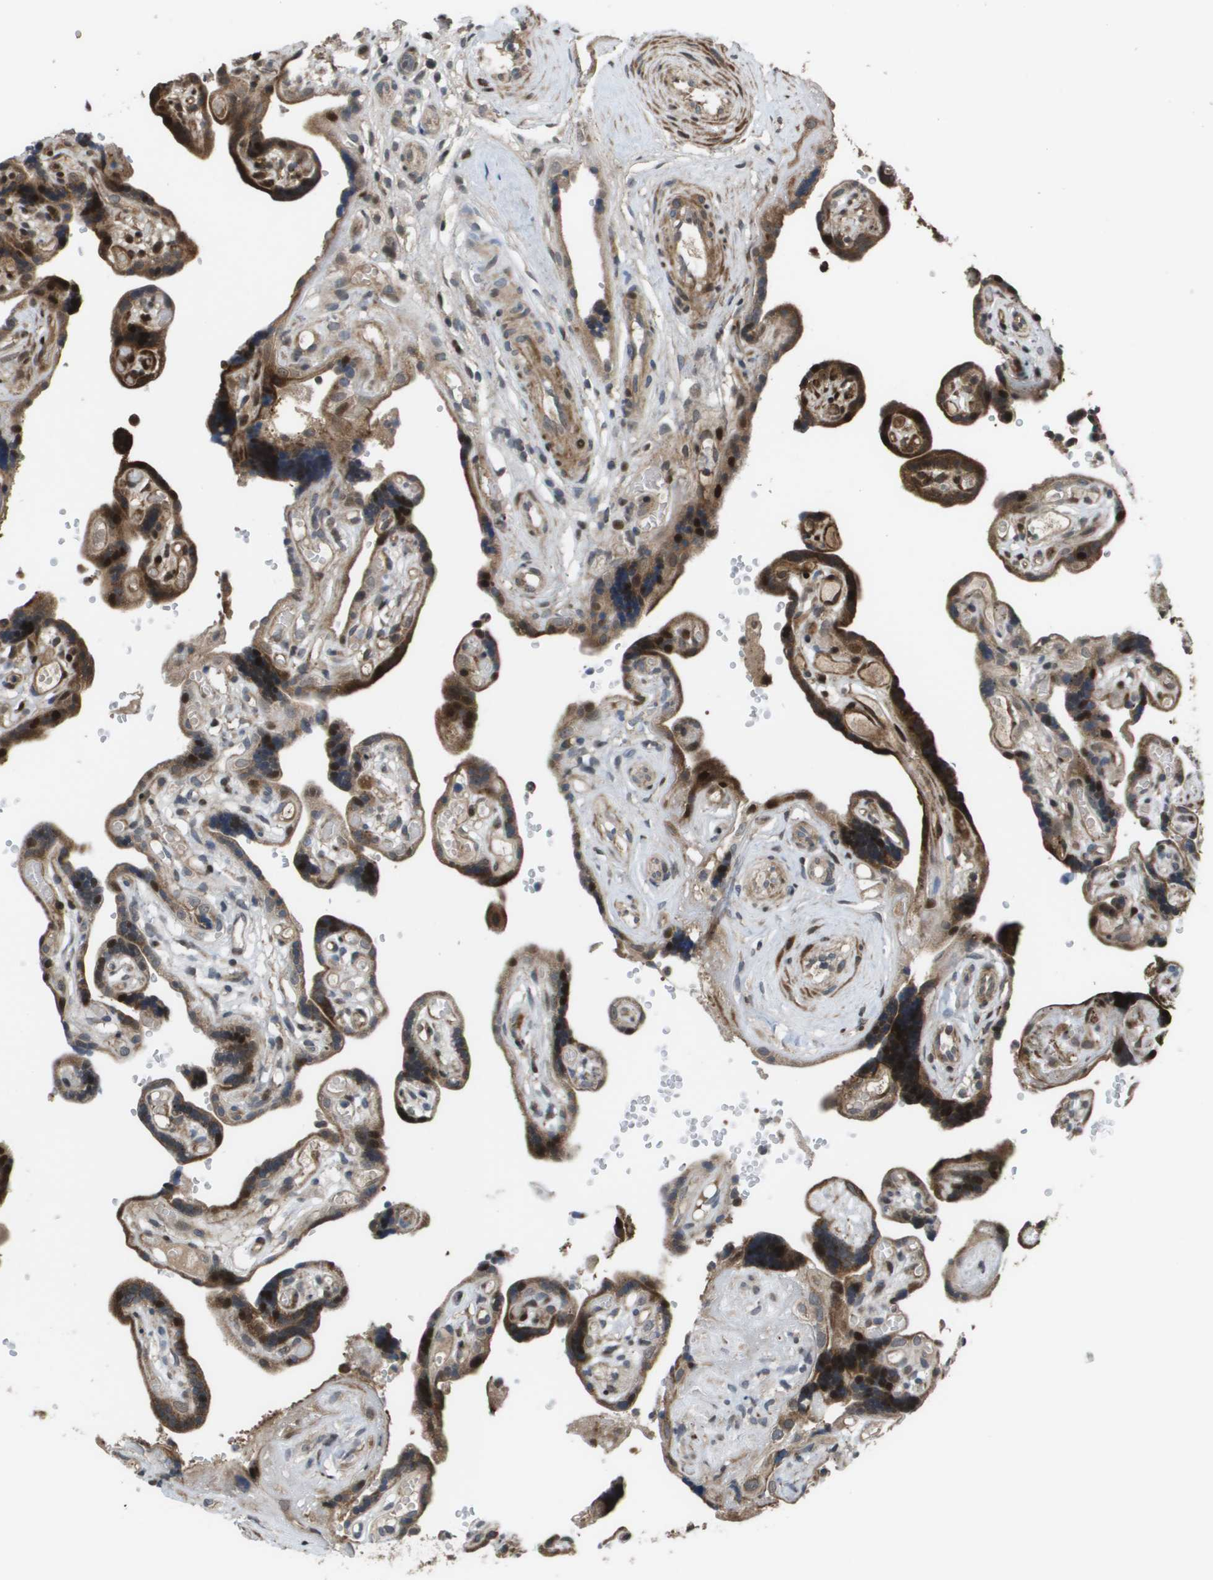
{"staining": {"intensity": "strong", "quantity": ">75%", "location": "cytoplasmic/membranous,nuclear"}, "tissue": "placenta", "cell_type": "Trophoblastic cells", "image_type": "normal", "snomed": [{"axis": "morphology", "description": "Normal tissue, NOS"}, {"axis": "topography", "description": "Placenta"}], "caption": "Brown immunohistochemical staining in benign human placenta reveals strong cytoplasmic/membranous,nuclear staining in approximately >75% of trophoblastic cells. (DAB = brown stain, brightfield microscopy at high magnification).", "gene": "AXIN2", "patient": {"sex": "female", "age": 30}}